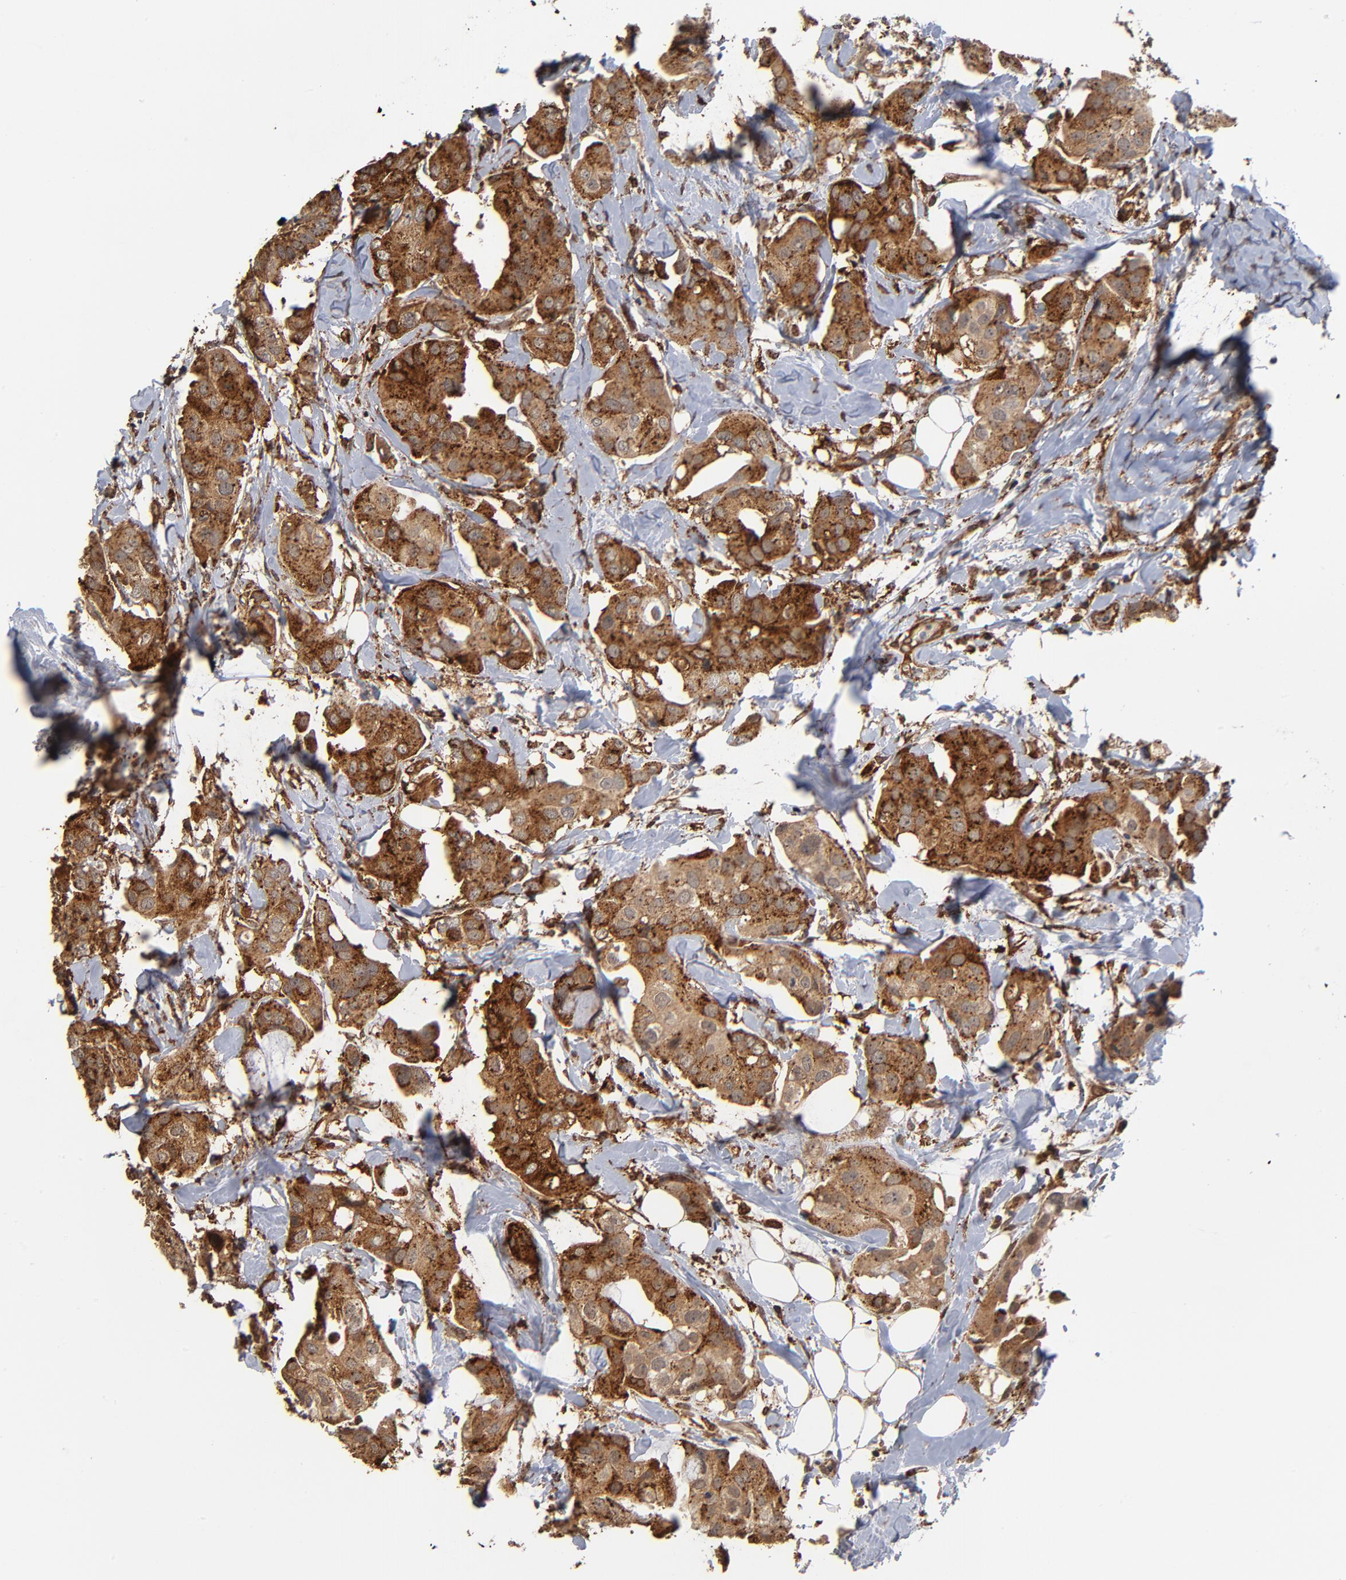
{"staining": {"intensity": "strong", "quantity": ">75%", "location": "cytoplasmic/membranous"}, "tissue": "breast cancer", "cell_type": "Tumor cells", "image_type": "cancer", "snomed": [{"axis": "morphology", "description": "Duct carcinoma"}, {"axis": "topography", "description": "Breast"}], "caption": "Brown immunohistochemical staining in breast intraductal carcinoma displays strong cytoplasmic/membranous staining in about >75% of tumor cells.", "gene": "ASB8", "patient": {"sex": "female", "age": 40}}